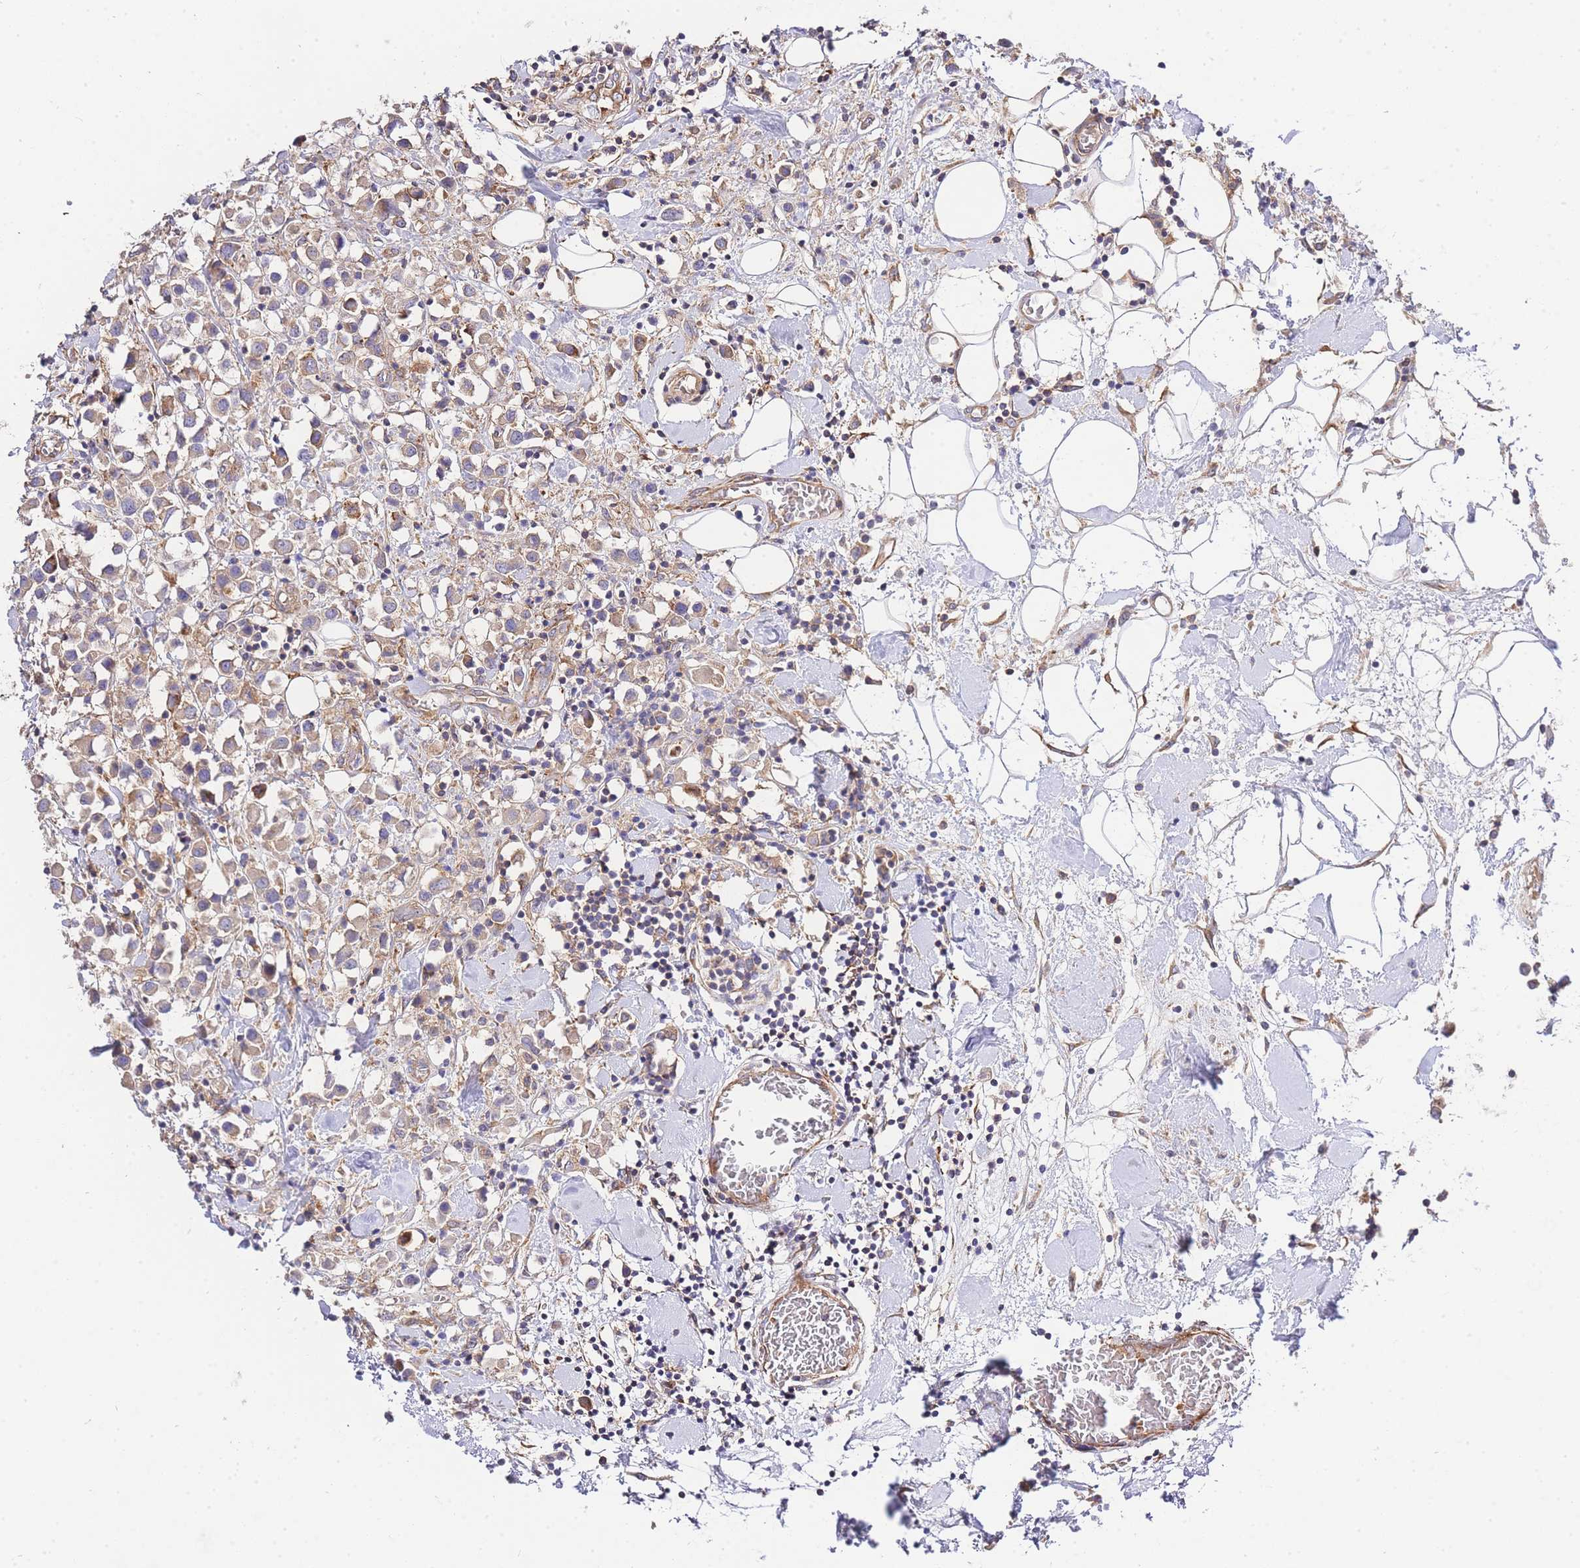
{"staining": {"intensity": "moderate", "quantity": "25%-75%", "location": "cytoplasmic/membranous"}, "tissue": "breast cancer", "cell_type": "Tumor cells", "image_type": "cancer", "snomed": [{"axis": "morphology", "description": "Duct carcinoma"}, {"axis": "topography", "description": "Breast"}], "caption": "Immunohistochemical staining of breast cancer demonstrates medium levels of moderate cytoplasmic/membranous protein expression in approximately 25%-75% of tumor cells.", "gene": "INSYN2B", "patient": {"sex": "female", "age": 61}}